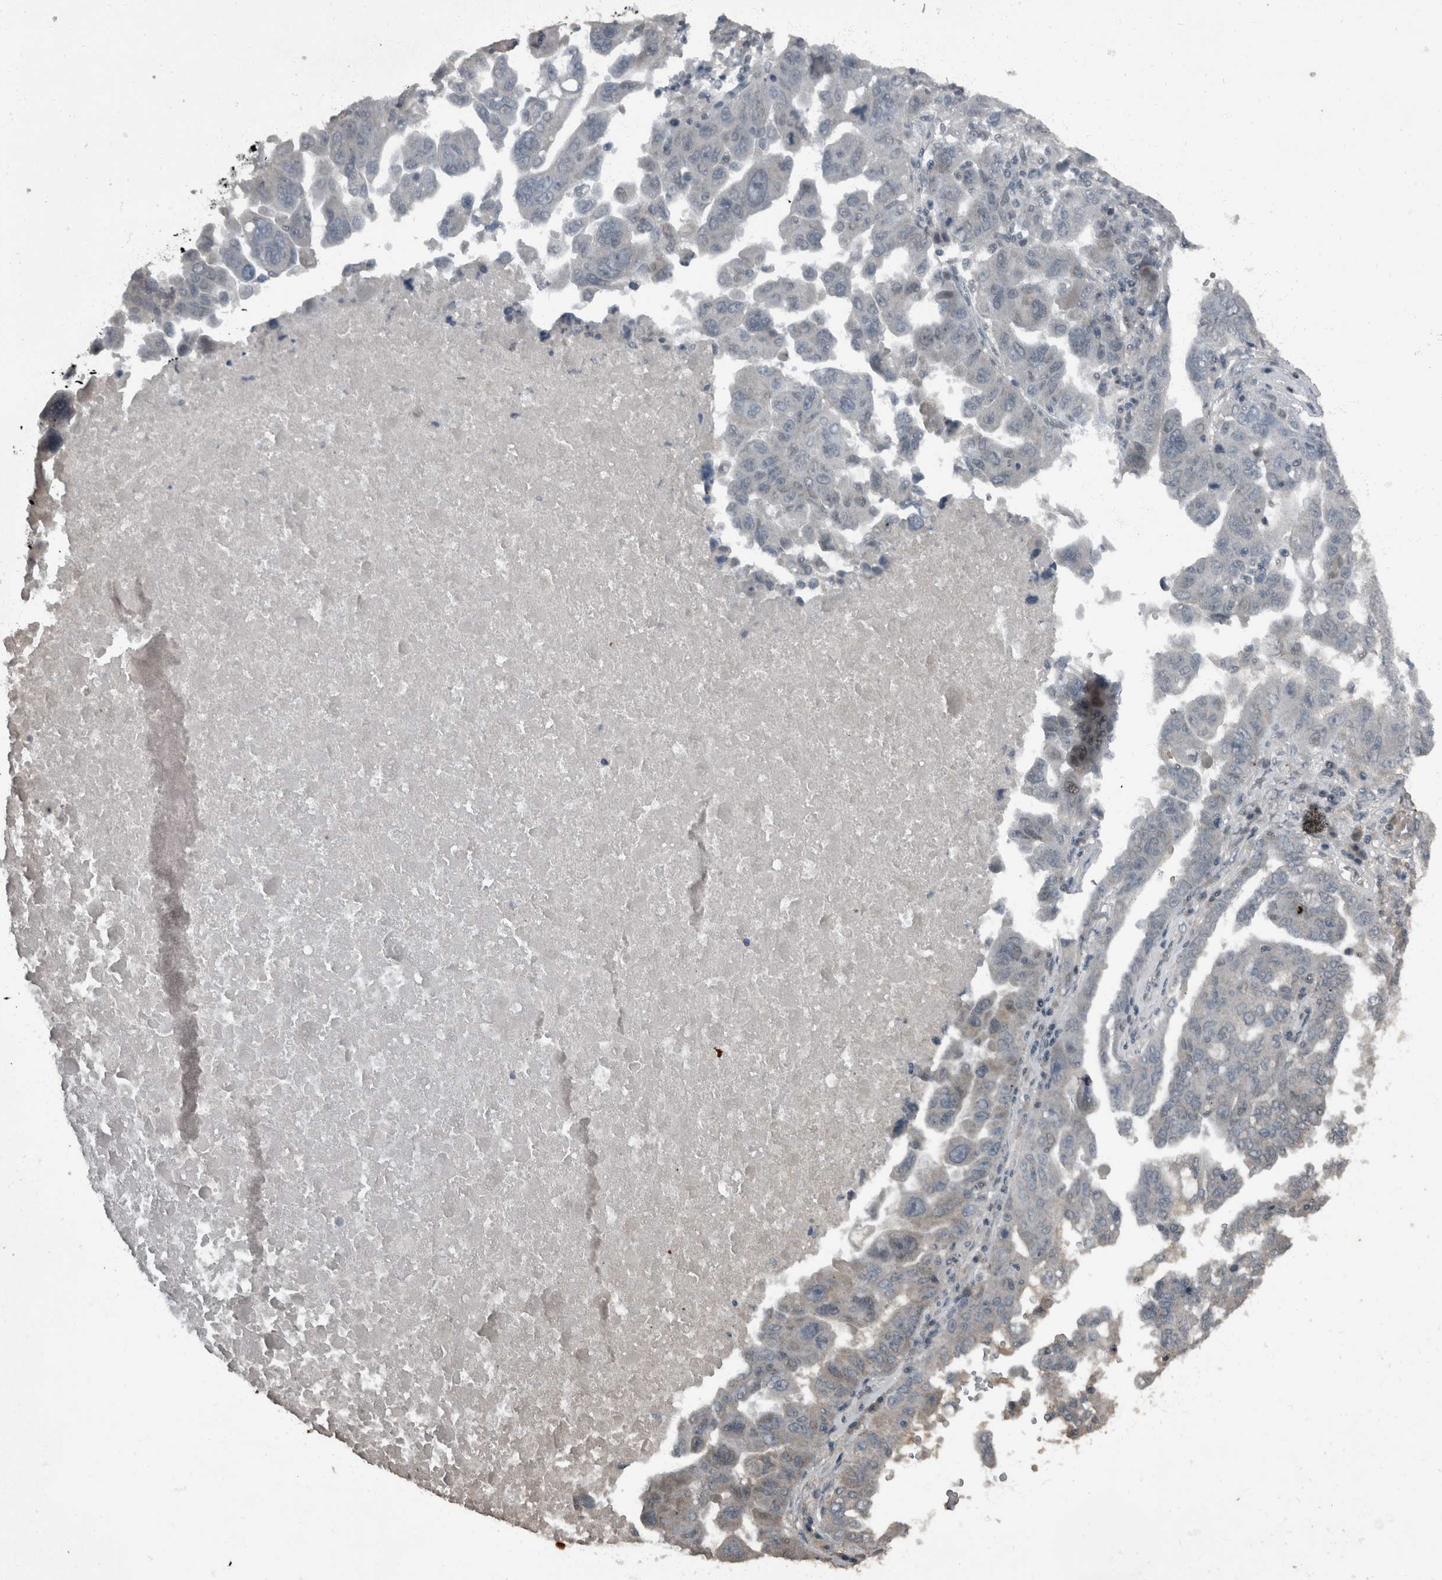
{"staining": {"intensity": "negative", "quantity": "none", "location": "none"}, "tissue": "ovarian cancer", "cell_type": "Tumor cells", "image_type": "cancer", "snomed": [{"axis": "morphology", "description": "Carcinoma, endometroid"}, {"axis": "topography", "description": "Ovary"}], "caption": "Tumor cells are negative for brown protein staining in endometroid carcinoma (ovarian).", "gene": "WDR33", "patient": {"sex": "female", "age": 62}}